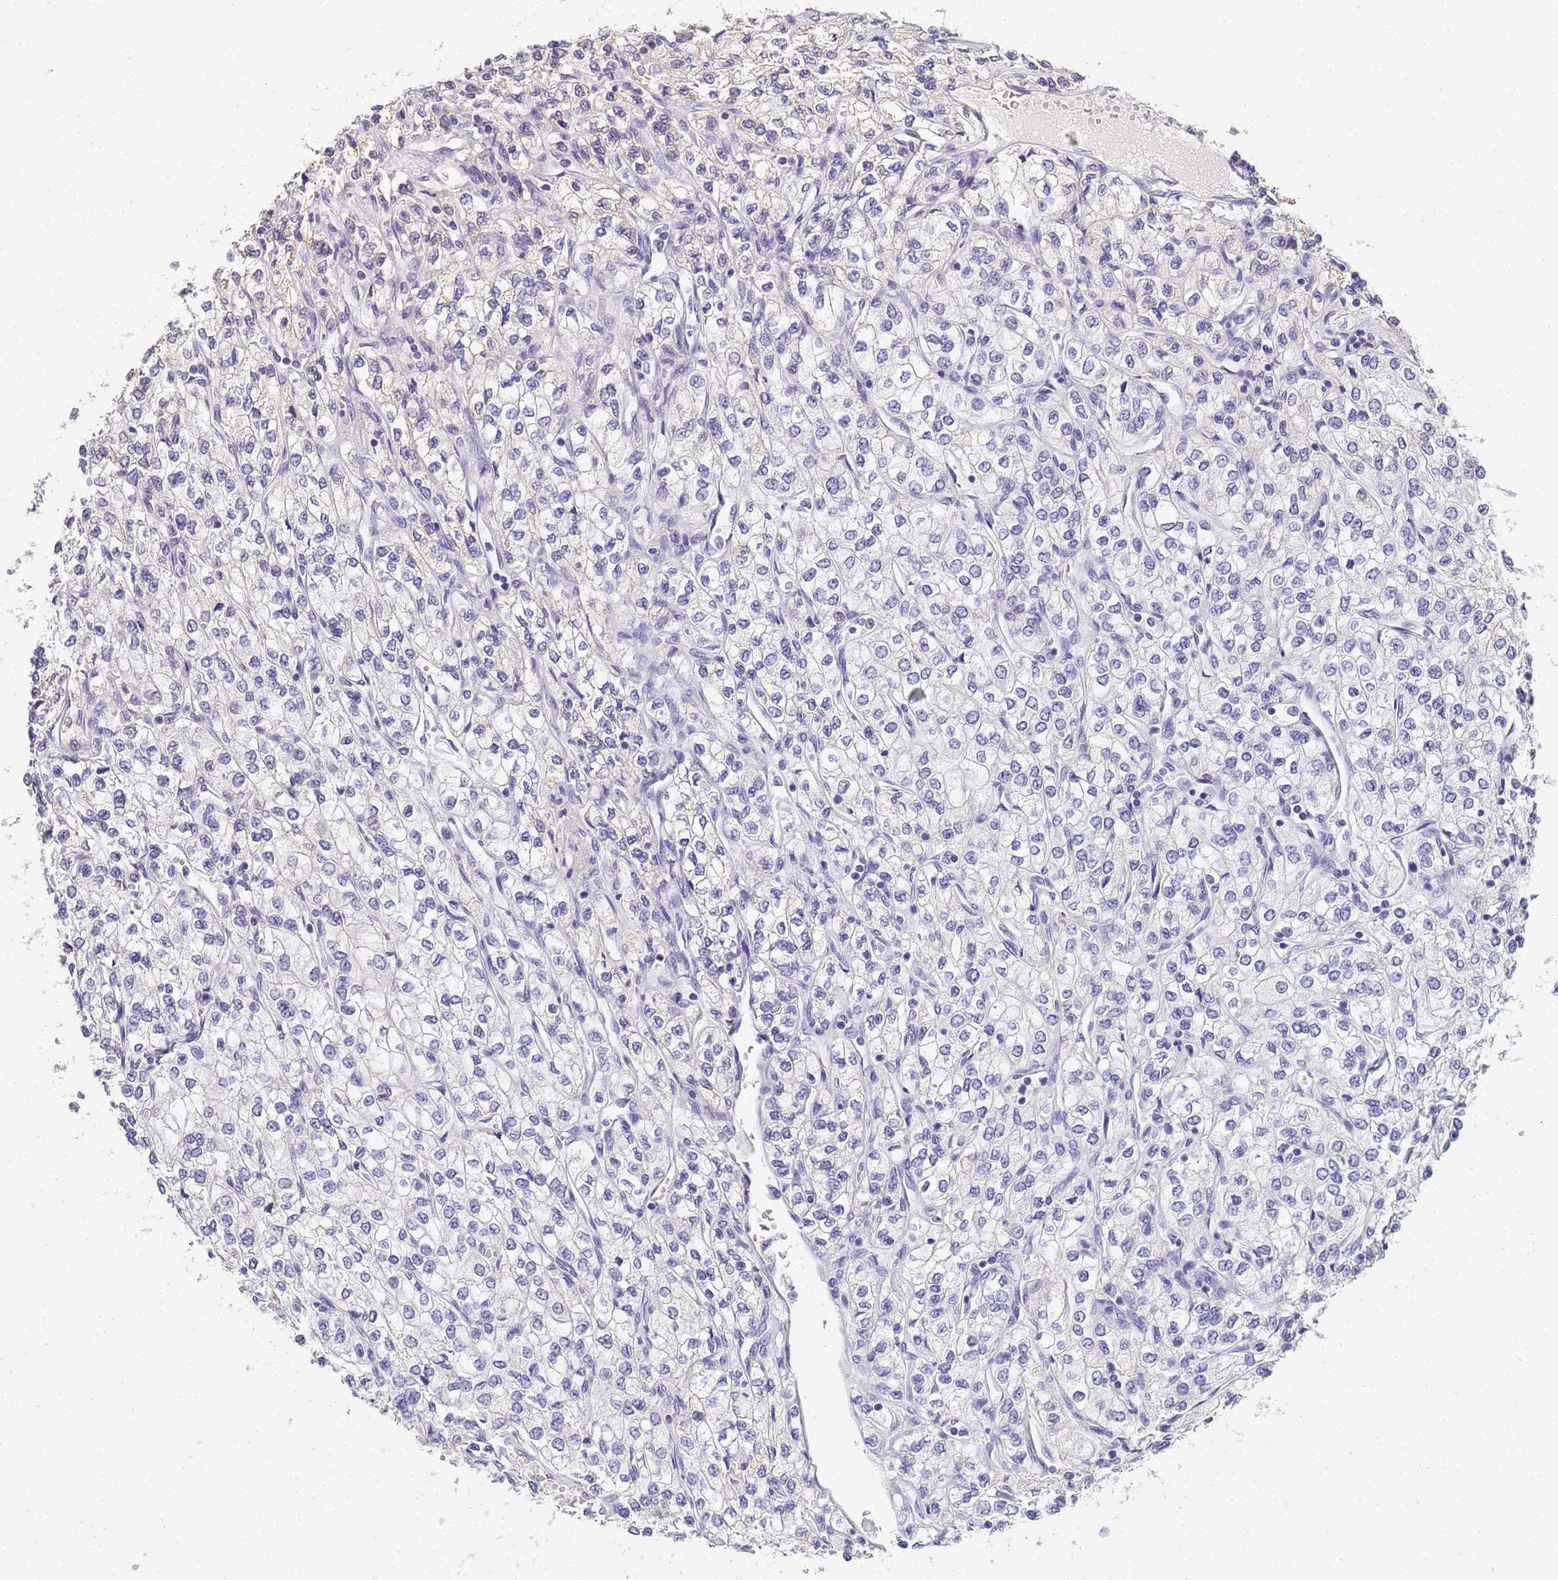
{"staining": {"intensity": "negative", "quantity": "none", "location": "none"}, "tissue": "renal cancer", "cell_type": "Tumor cells", "image_type": "cancer", "snomed": [{"axis": "morphology", "description": "Adenocarcinoma, NOS"}, {"axis": "topography", "description": "Kidney"}], "caption": "This photomicrograph is of renal cancer (adenocarcinoma) stained with immunohistochemistry to label a protein in brown with the nuclei are counter-stained blue. There is no expression in tumor cells.", "gene": "MYL7", "patient": {"sex": "male", "age": 80}}